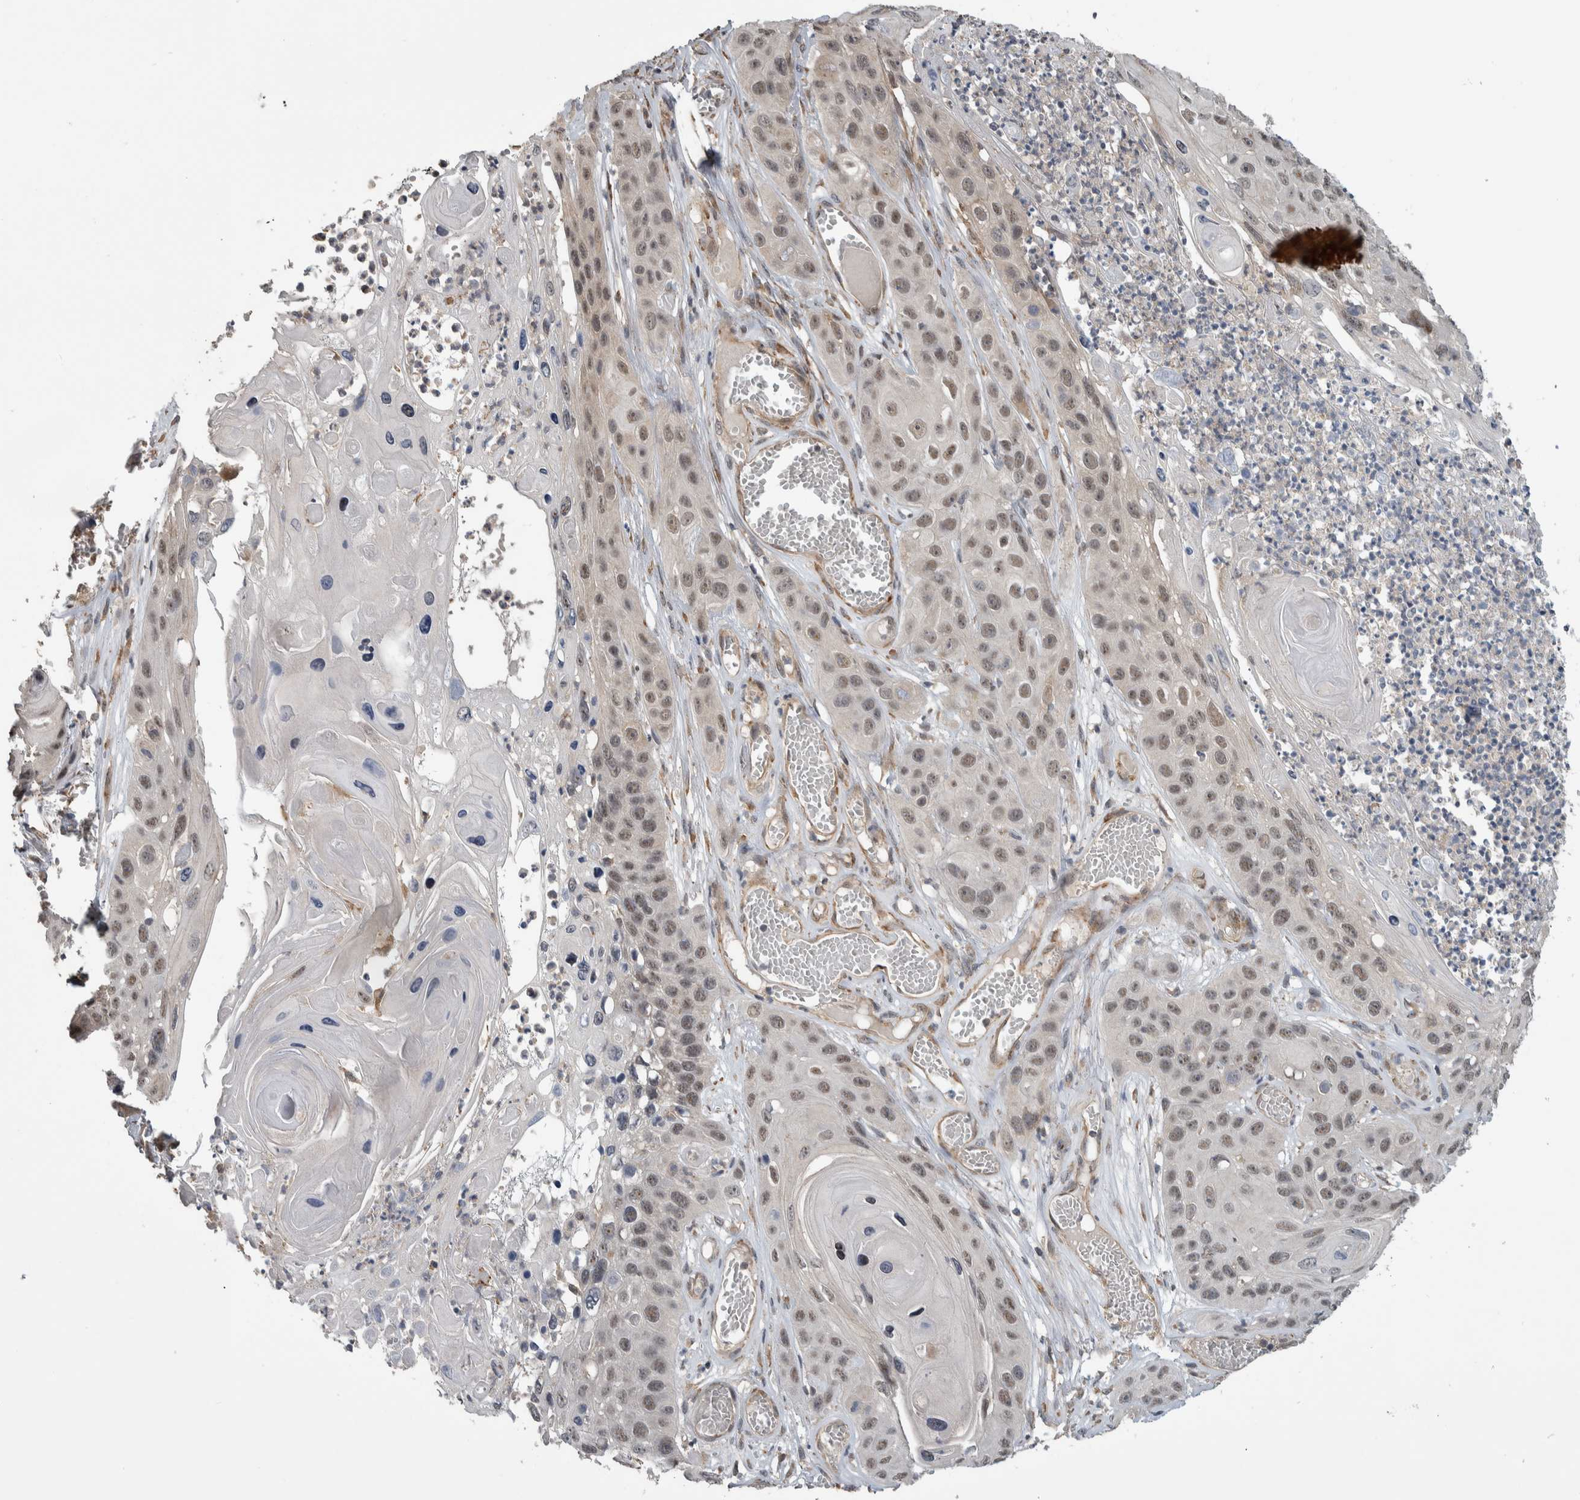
{"staining": {"intensity": "weak", "quantity": ">75%", "location": "nuclear"}, "tissue": "skin cancer", "cell_type": "Tumor cells", "image_type": "cancer", "snomed": [{"axis": "morphology", "description": "Squamous cell carcinoma, NOS"}, {"axis": "topography", "description": "Skin"}], "caption": "This photomicrograph displays immunohistochemistry (IHC) staining of skin cancer (squamous cell carcinoma), with low weak nuclear staining in approximately >75% of tumor cells.", "gene": "PRDM4", "patient": {"sex": "male", "age": 55}}